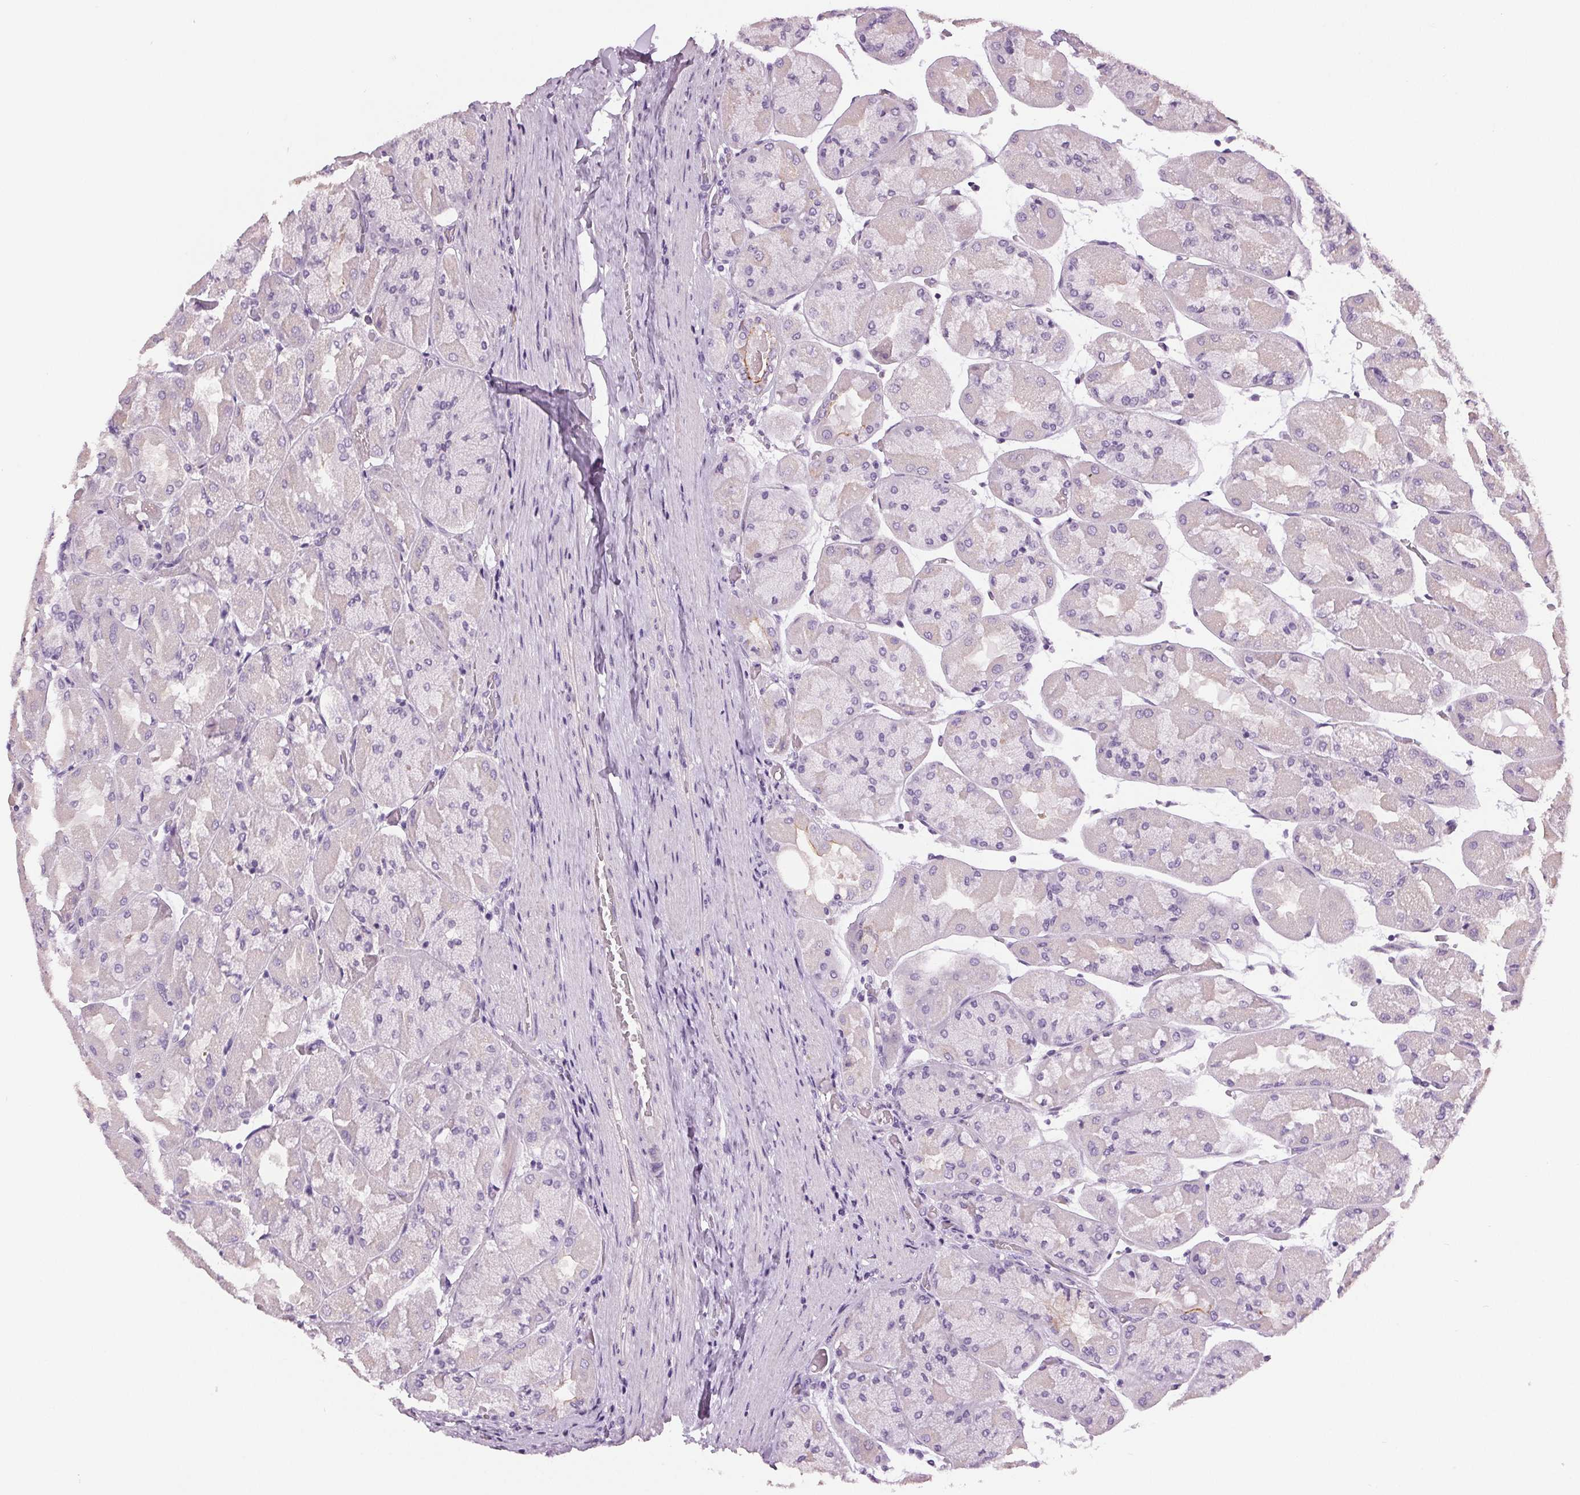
{"staining": {"intensity": "weak", "quantity": "<25%", "location": "cytoplasmic/membranous"}, "tissue": "stomach", "cell_type": "Glandular cells", "image_type": "normal", "snomed": [{"axis": "morphology", "description": "Normal tissue, NOS"}, {"axis": "topography", "description": "Stomach"}], "caption": "DAB immunohistochemical staining of normal human stomach demonstrates no significant positivity in glandular cells. Brightfield microscopy of IHC stained with DAB (brown) and hematoxylin (blue), captured at high magnification.", "gene": "MISP", "patient": {"sex": "female", "age": 61}}